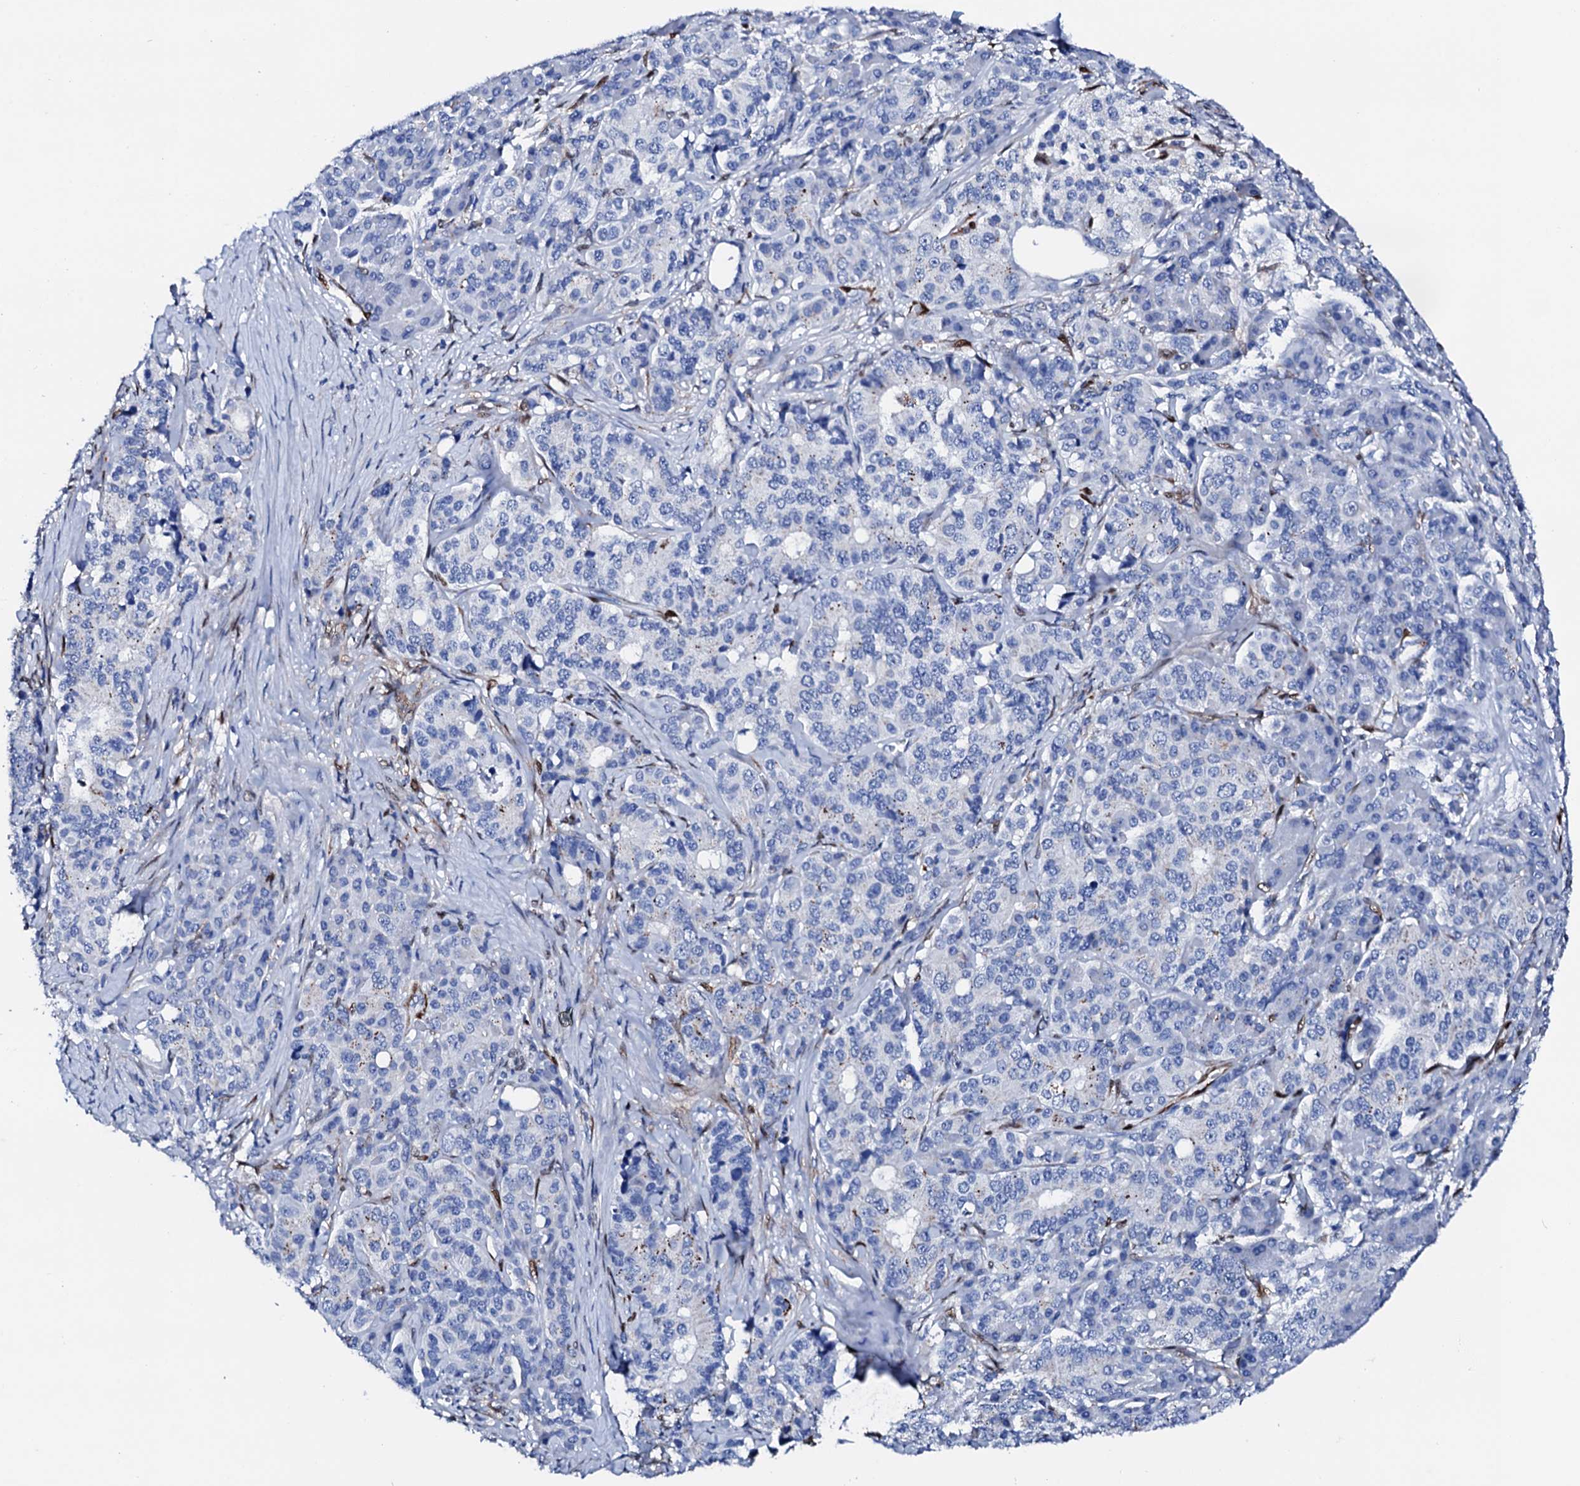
{"staining": {"intensity": "weak", "quantity": "<25%", "location": "cytoplasmic/membranous"}, "tissue": "pancreatic cancer", "cell_type": "Tumor cells", "image_type": "cancer", "snomed": [{"axis": "morphology", "description": "Adenocarcinoma, NOS"}, {"axis": "topography", "description": "Pancreas"}], "caption": "An immunohistochemistry (IHC) image of pancreatic adenocarcinoma is shown. There is no staining in tumor cells of pancreatic adenocarcinoma.", "gene": "NRIP2", "patient": {"sex": "female", "age": 74}}